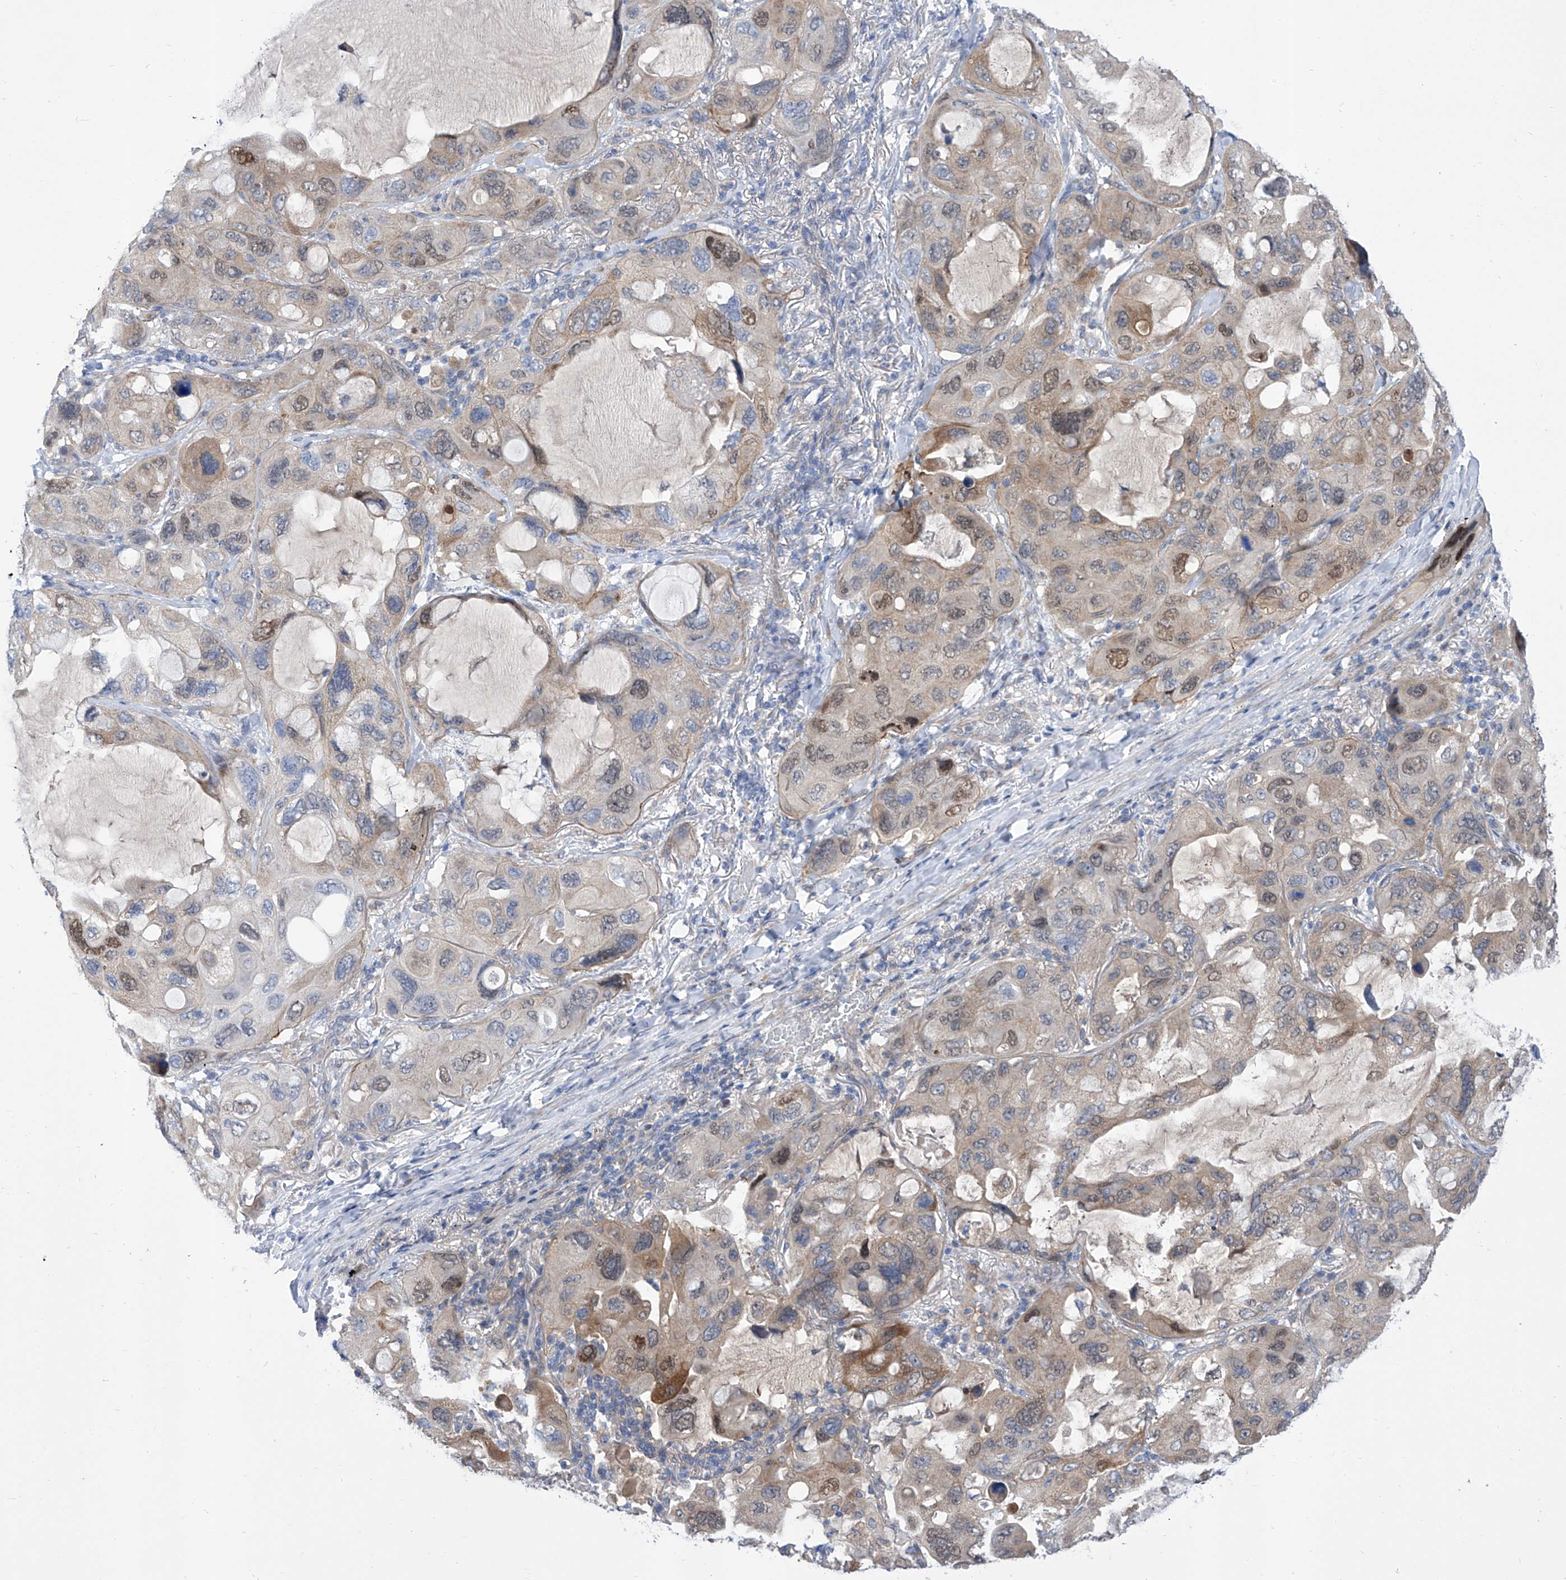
{"staining": {"intensity": "moderate", "quantity": "<25%", "location": "cytoplasmic/membranous,nuclear"}, "tissue": "lung cancer", "cell_type": "Tumor cells", "image_type": "cancer", "snomed": [{"axis": "morphology", "description": "Squamous cell carcinoma, NOS"}, {"axis": "topography", "description": "Lung"}], "caption": "Human squamous cell carcinoma (lung) stained for a protein (brown) shows moderate cytoplasmic/membranous and nuclear positive expression in about <25% of tumor cells.", "gene": "SRBD1", "patient": {"sex": "female", "age": 73}}